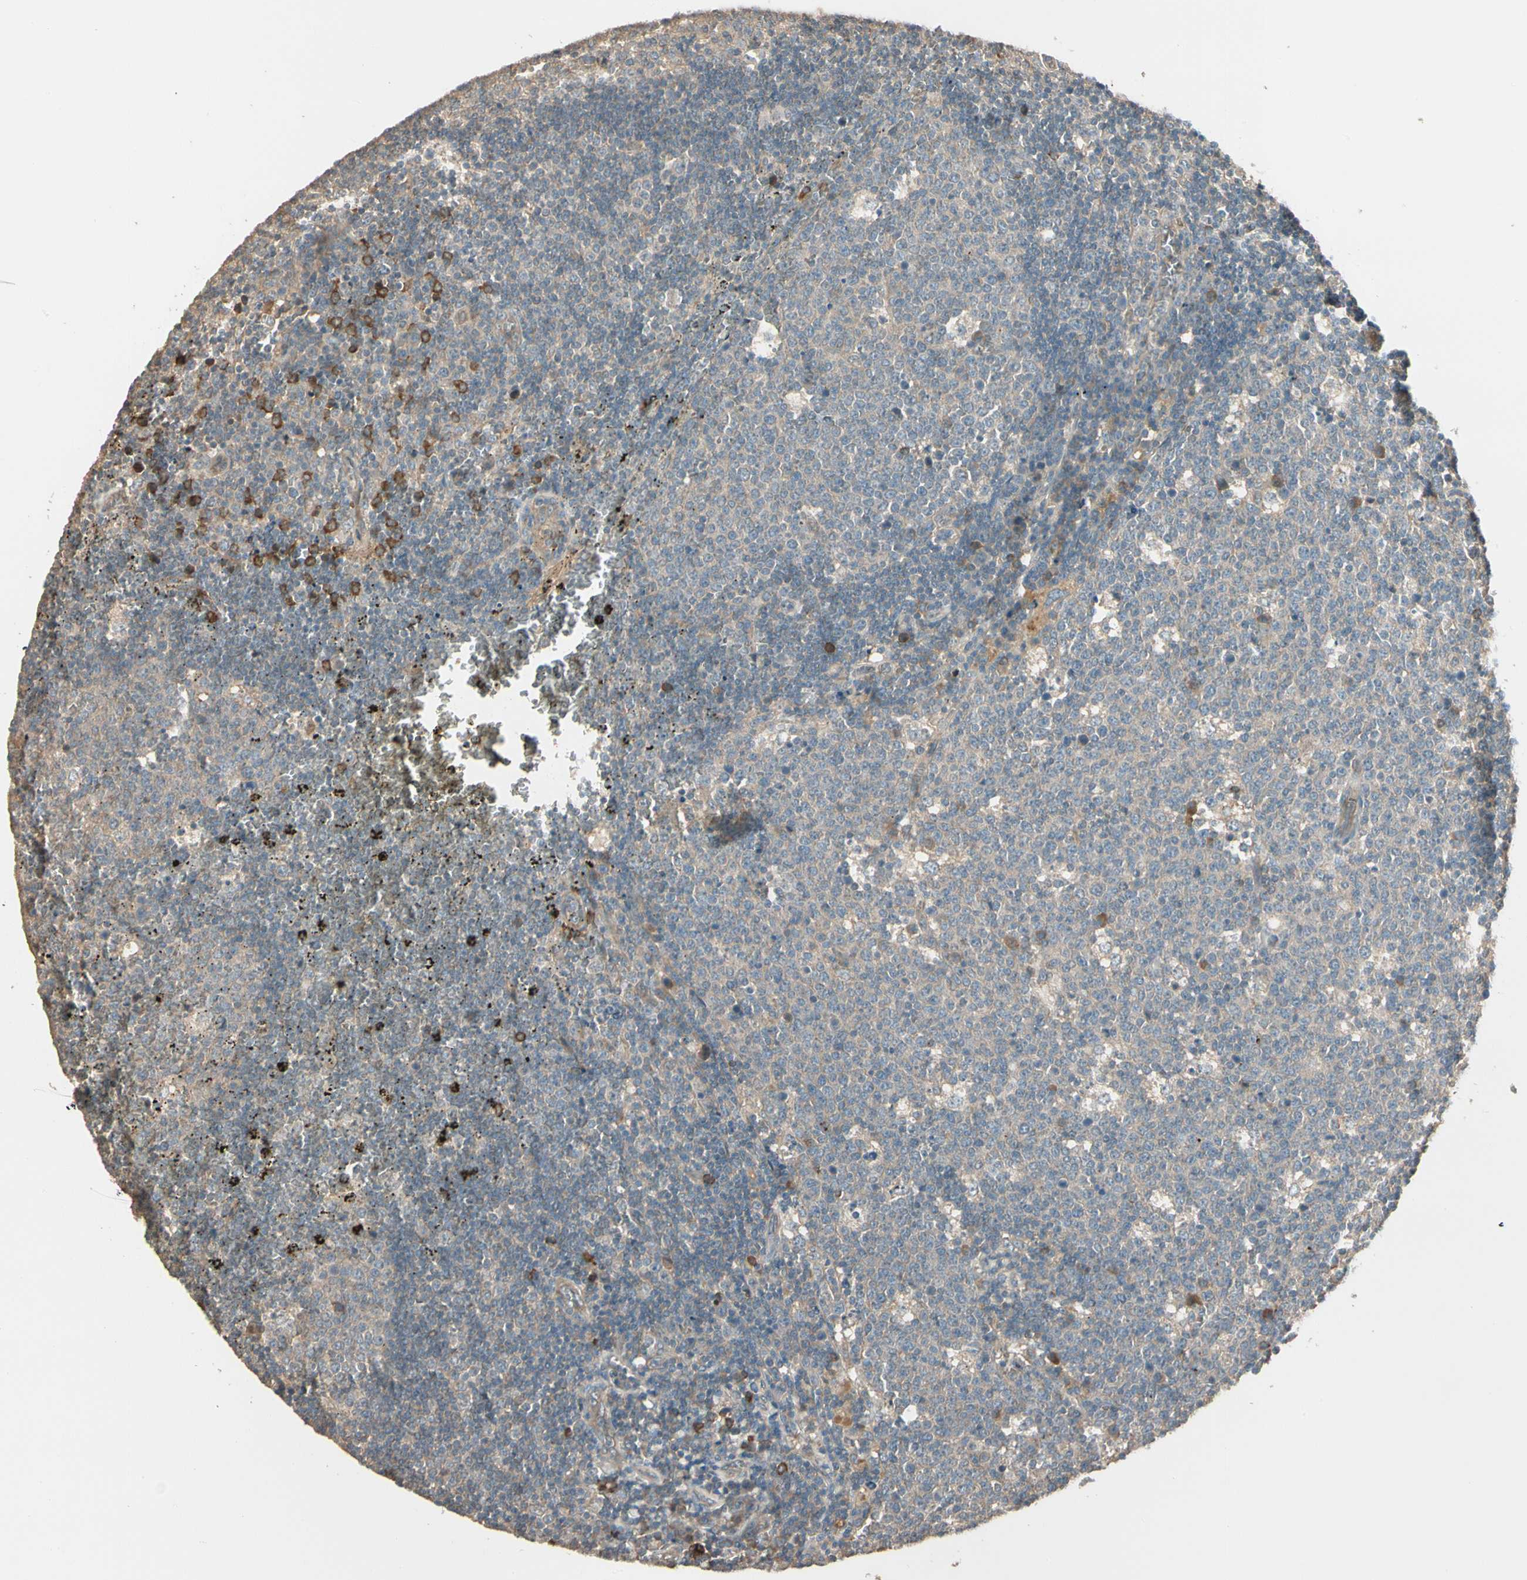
{"staining": {"intensity": "weak", "quantity": ">75%", "location": "cytoplasmic/membranous"}, "tissue": "lymph node", "cell_type": "Germinal center cells", "image_type": "normal", "snomed": [{"axis": "morphology", "description": "Normal tissue, NOS"}, {"axis": "topography", "description": "Lymph node"}, {"axis": "topography", "description": "Salivary gland"}], "caption": "Unremarkable lymph node shows weak cytoplasmic/membranous positivity in about >75% of germinal center cells.", "gene": "TNFRSF21", "patient": {"sex": "male", "age": 8}}